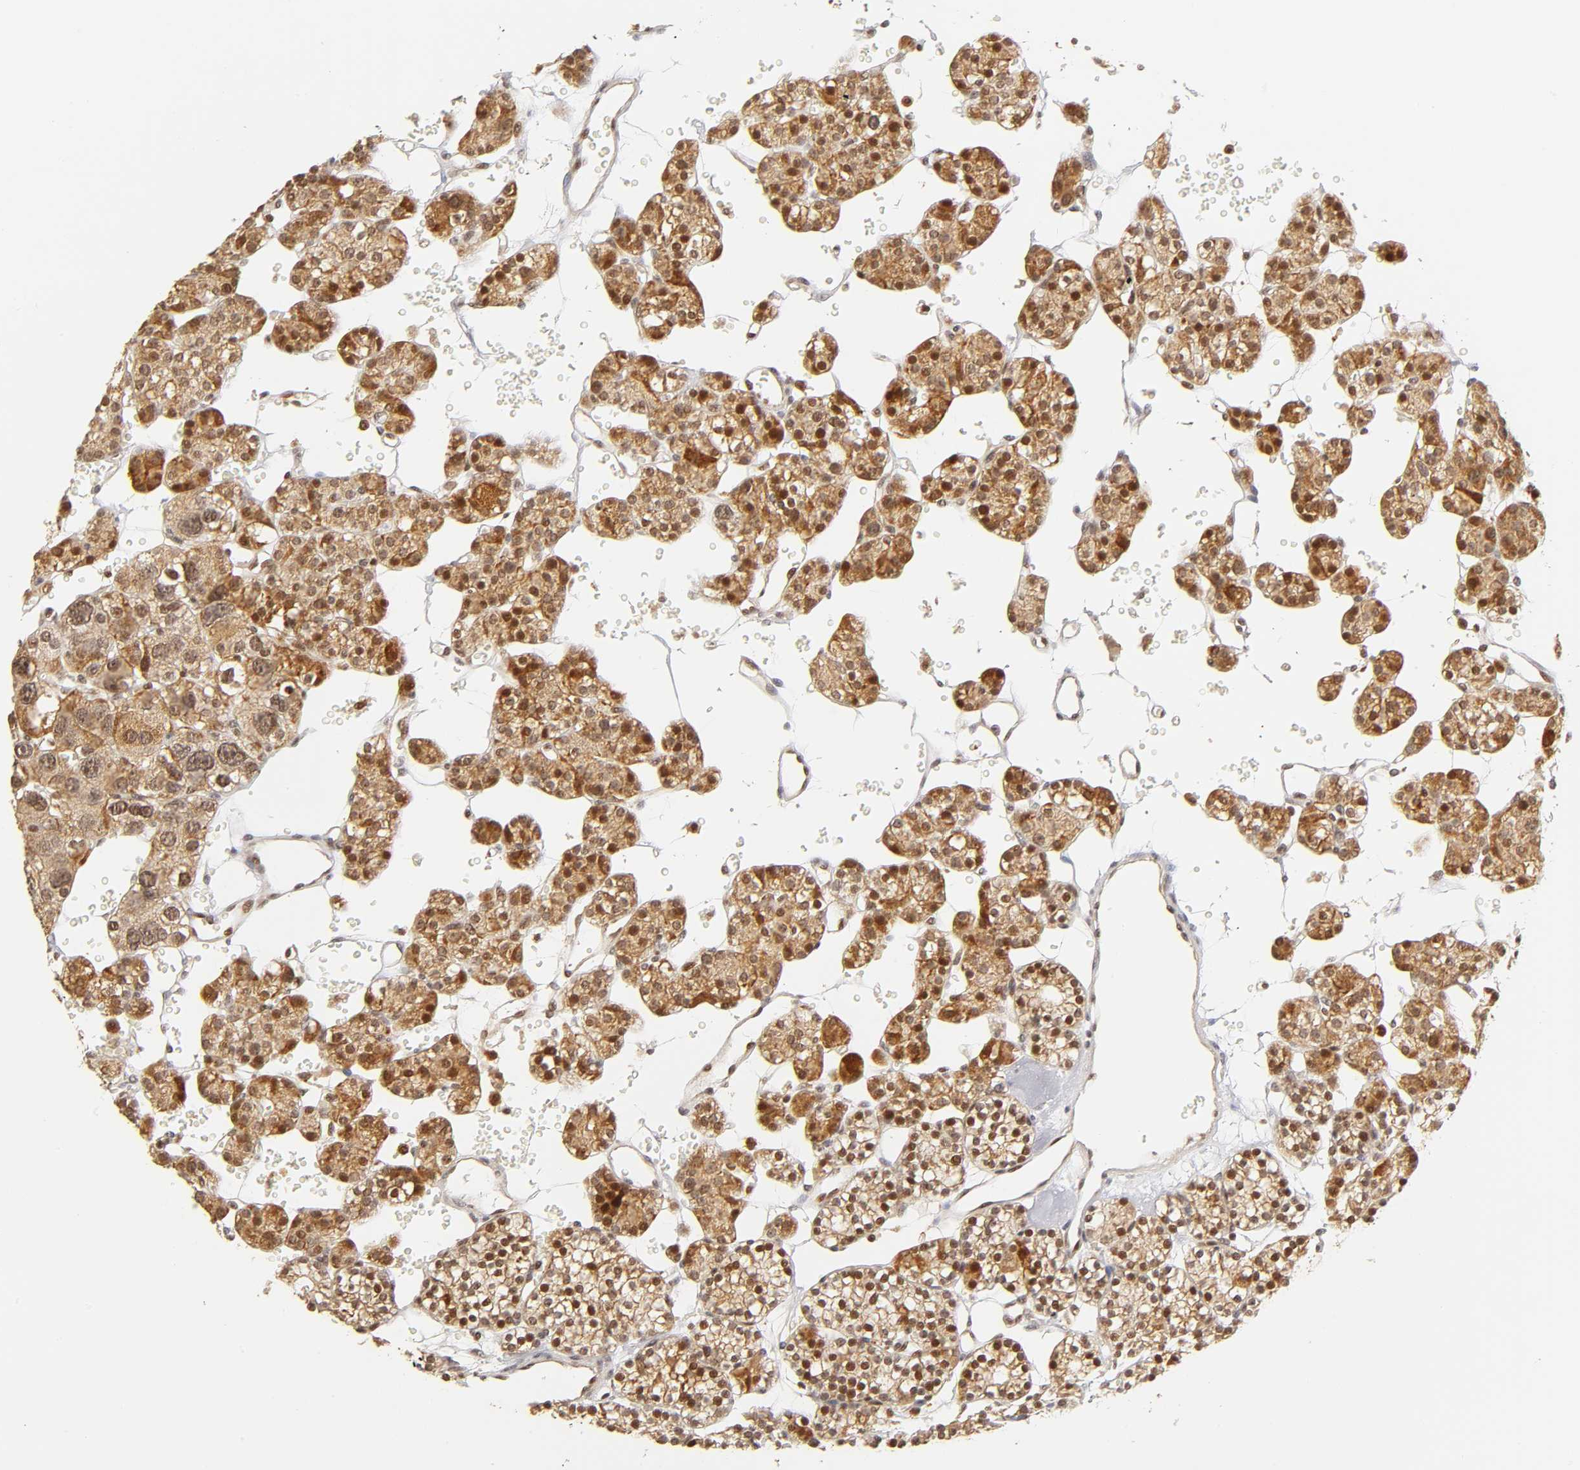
{"staining": {"intensity": "strong", "quantity": ">75%", "location": "cytoplasmic/membranous,nuclear"}, "tissue": "parathyroid gland", "cell_type": "Glandular cells", "image_type": "normal", "snomed": [{"axis": "morphology", "description": "Normal tissue, NOS"}, {"axis": "topography", "description": "Parathyroid gland"}], "caption": "Glandular cells exhibit high levels of strong cytoplasmic/membranous,nuclear expression in approximately >75% of cells in normal parathyroid gland. (DAB IHC, brown staining for protein, blue staining for nuclei).", "gene": "TAF10", "patient": {"sex": "female", "age": 64}}